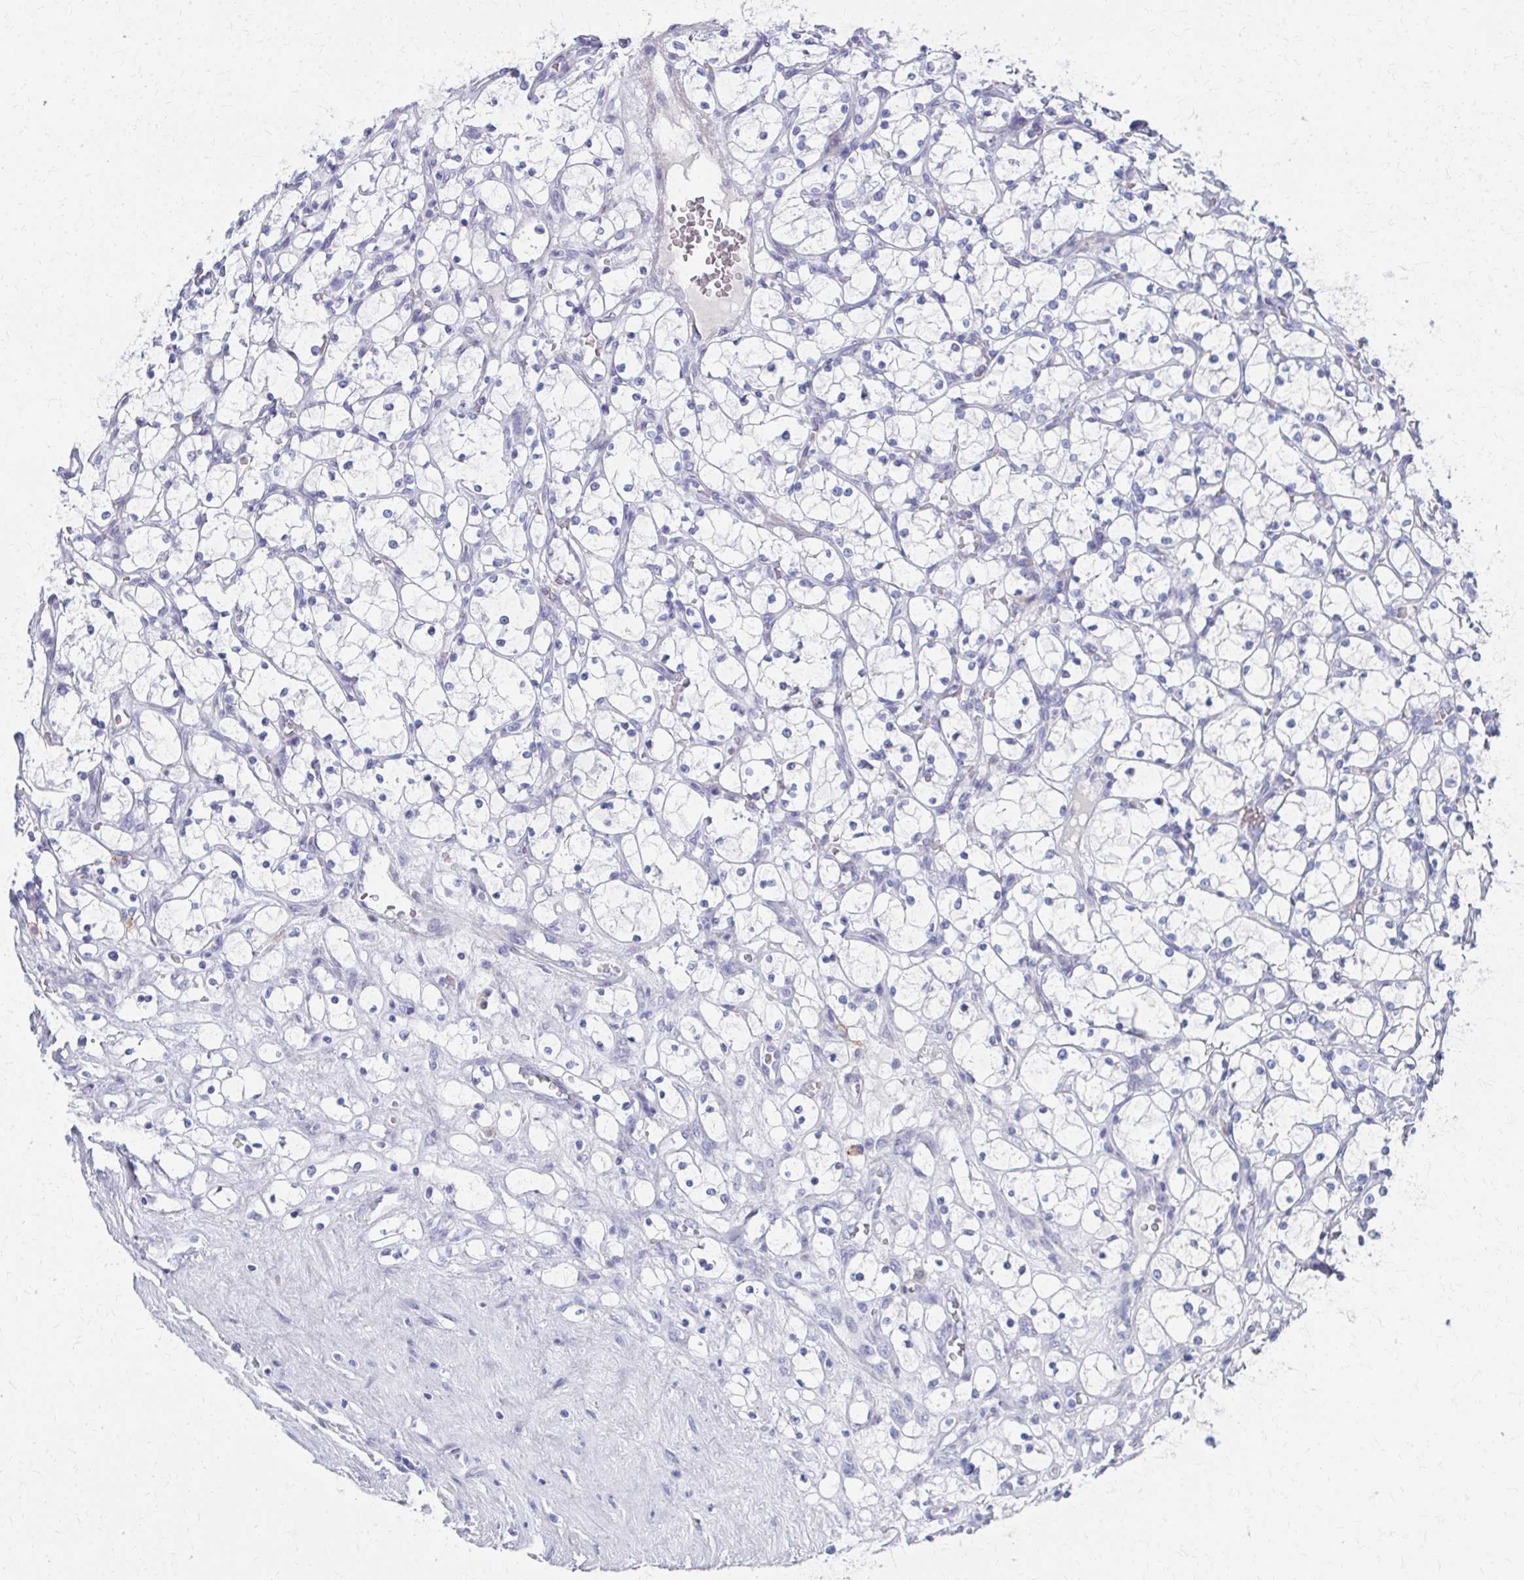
{"staining": {"intensity": "negative", "quantity": "none", "location": "none"}, "tissue": "renal cancer", "cell_type": "Tumor cells", "image_type": "cancer", "snomed": [{"axis": "morphology", "description": "Adenocarcinoma, NOS"}, {"axis": "topography", "description": "Kidney"}], "caption": "A micrograph of human renal adenocarcinoma is negative for staining in tumor cells.", "gene": "MS4A2", "patient": {"sex": "female", "age": 69}}